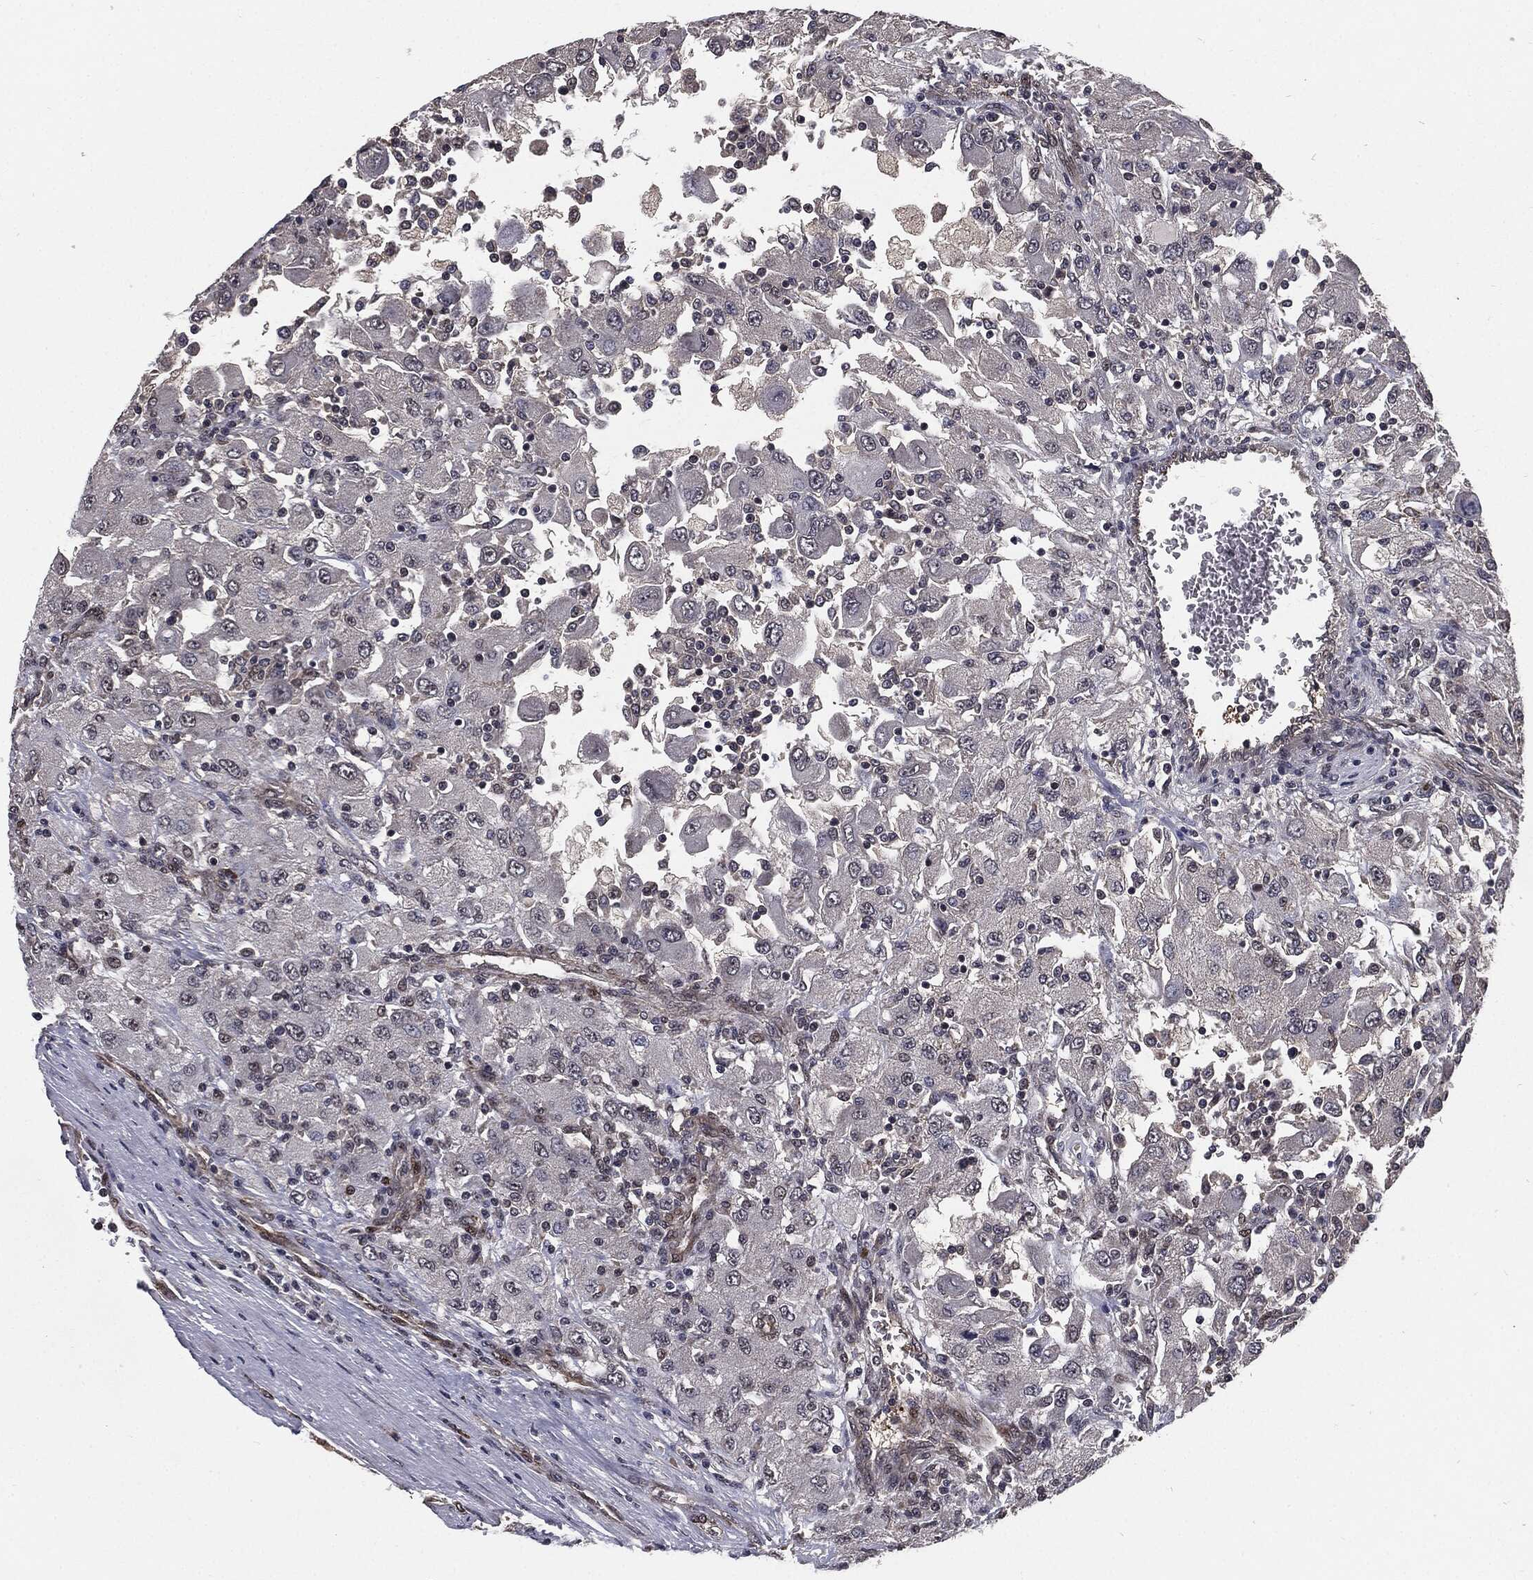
{"staining": {"intensity": "negative", "quantity": "none", "location": "none"}, "tissue": "renal cancer", "cell_type": "Tumor cells", "image_type": "cancer", "snomed": [{"axis": "morphology", "description": "Adenocarcinoma, NOS"}, {"axis": "topography", "description": "Kidney"}], "caption": "Histopathology image shows no protein staining in tumor cells of renal adenocarcinoma tissue. (DAB immunohistochemistry (IHC), high magnification).", "gene": "PTPA", "patient": {"sex": "female", "age": 67}}